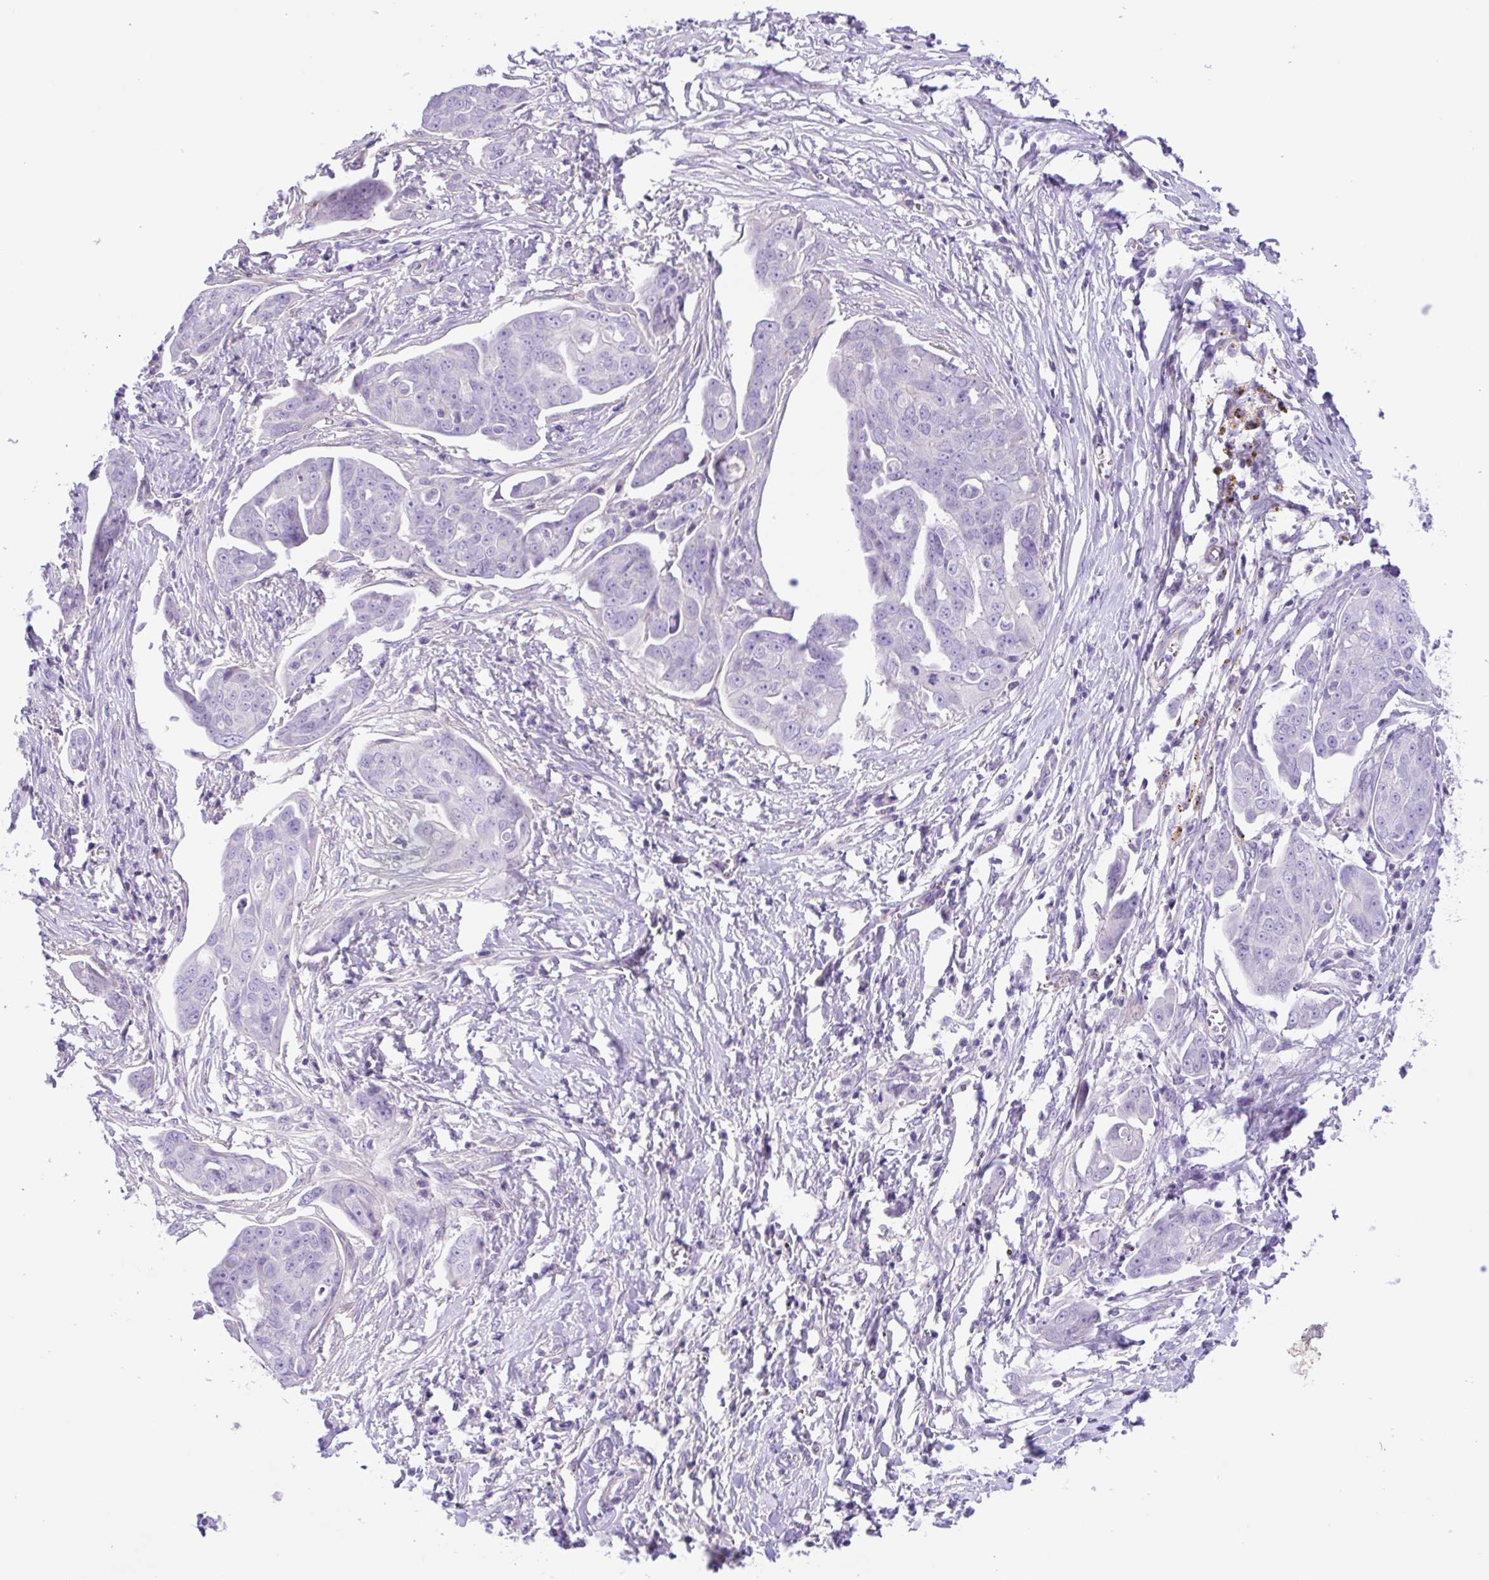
{"staining": {"intensity": "negative", "quantity": "none", "location": "none"}, "tissue": "ovarian cancer", "cell_type": "Tumor cells", "image_type": "cancer", "snomed": [{"axis": "morphology", "description": "Carcinoma, endometroid"}, {"axis": "topography", "description": "Ovary"}], "caption": "Protein analysis of ovarian endometroid carcinoma exhibits no significant staining in tumor cells.", "gene": "ISM2", "patient": {"sex": "female", "age": 70}}